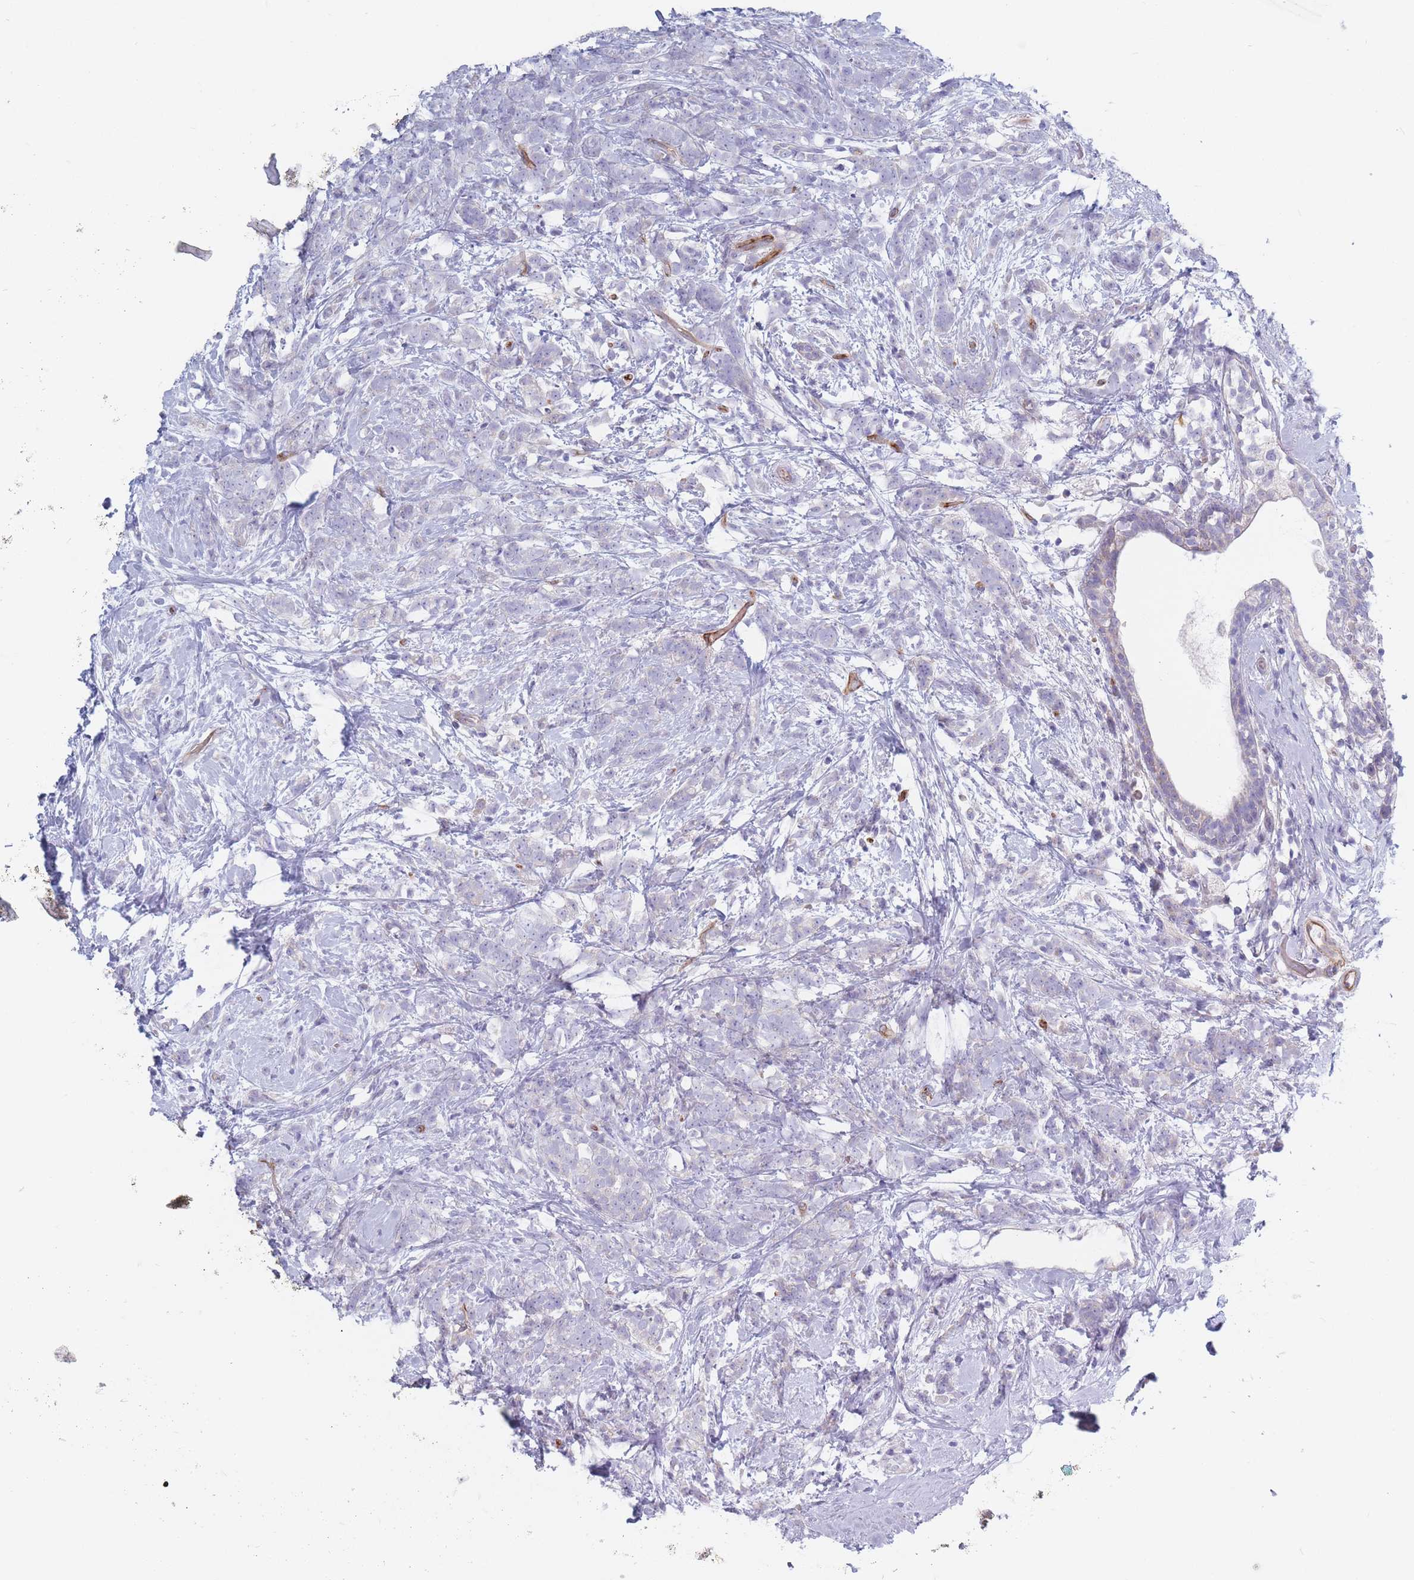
{"staining": {"intensity": "negative", "quantity": "none", "location": "none"}, "tissue": "breast cancer", "cell_type": "Tumor cells", "image_type": "cancer", "snomed": [{"axis": "morphology", "description": "Lobular carcinoma"}, {"axis": "topography", "description": "Breast"}], "caption": "DAB (3,3'-diaminobenzidine) immunohistochemical staining of human breast cancer exhibits no significant positivity in tumor cells. Brightfield microscopy of IHC stained with DAB (3,3'-diaminobenzidine) (brown) and hematoxylin (blue), captured at high magnification.", "gene": "PLPP1", "patient": {"sex": "female", "age": 58}}